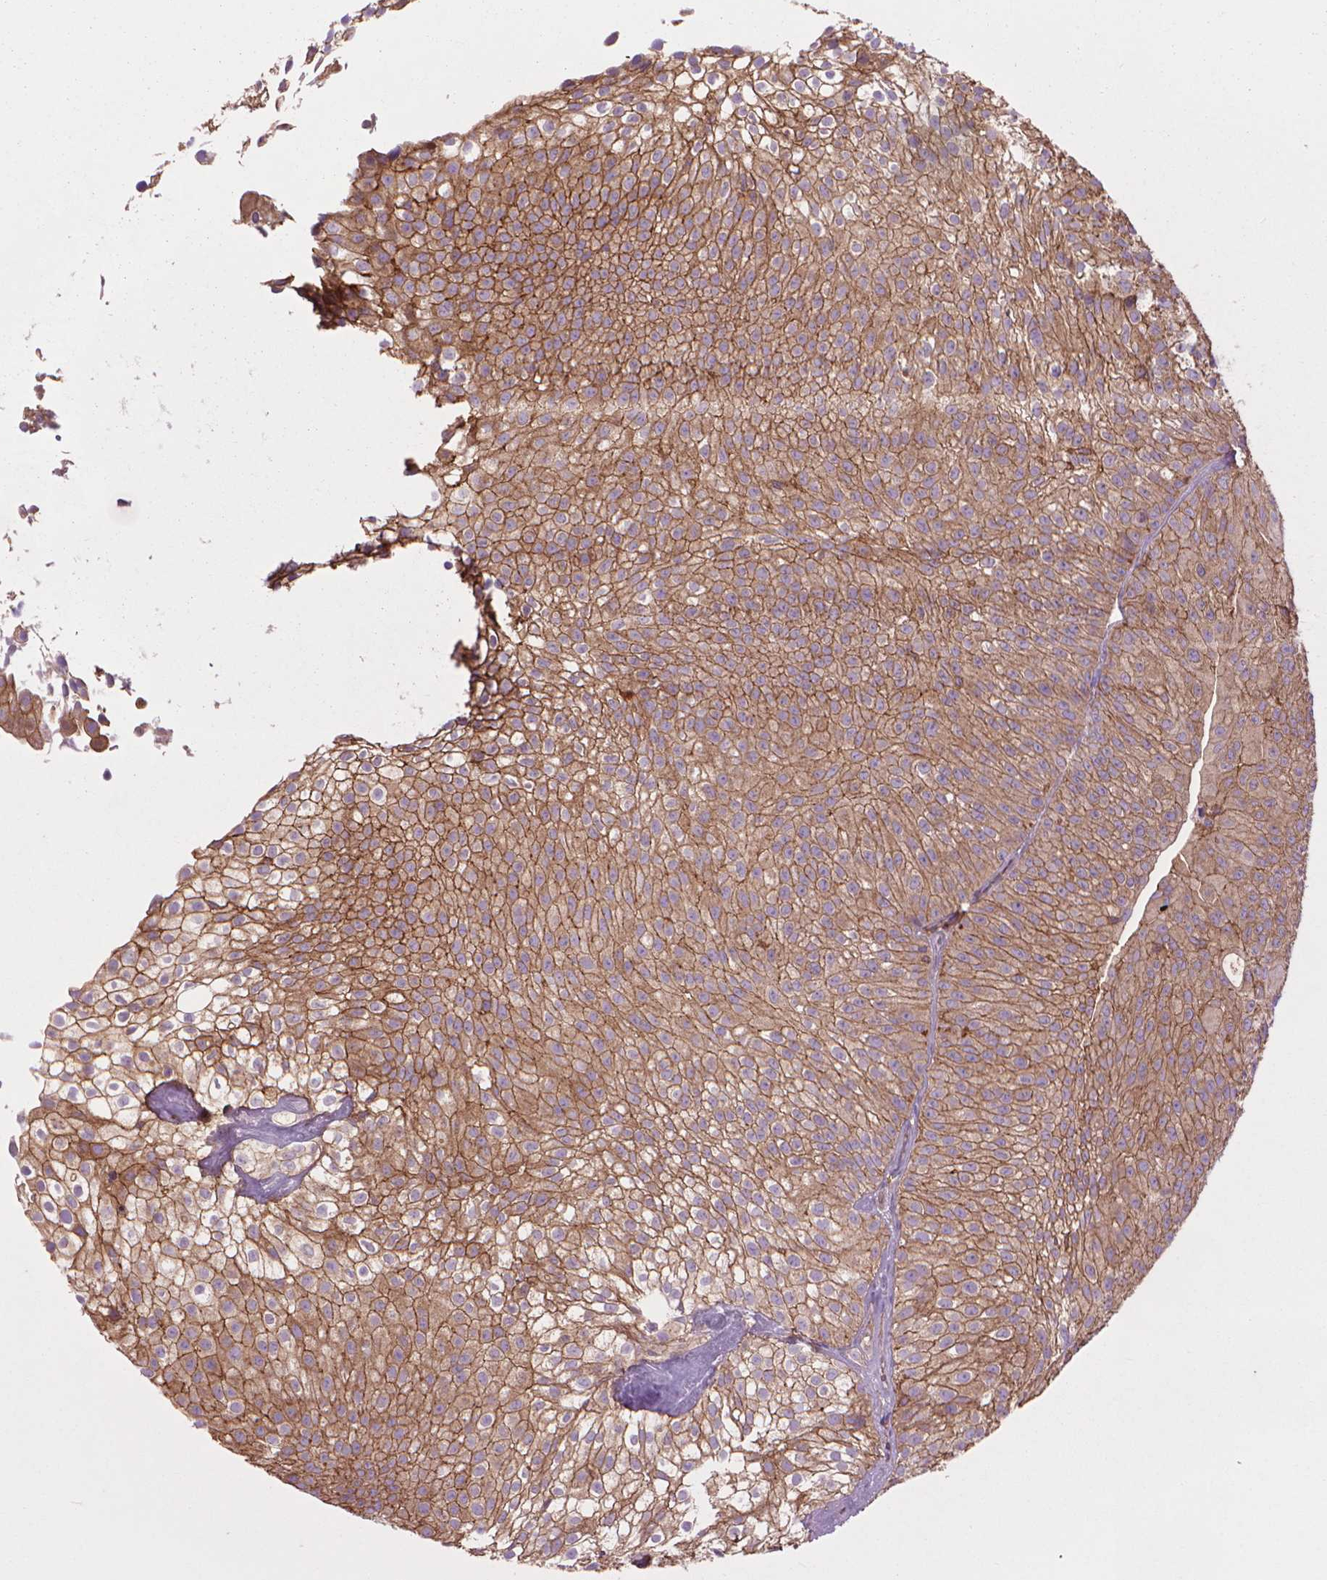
{"staining": {"intensity": "moderate", "quantity": ">75%", "location": "cytoplasmic/membranous"}, "tissue": "urothelial cancer", "cell_type": "Tumor cells", "image_type": "cancer", "snomed": [{"axis": "morphology", "description": "Urothelial carcinoma, Low grade"}, {"axis": "topography", "description": "Urinary bladder"}], "caption": "Immunohistochemical staining of human urothelial carcinoma (low-grade) exhibits medium levels of moderate cytoplasmic/membranous positivity in approximately >75% of tumor cells. (DAB (3,3'-diaminobenzidine) IHC with brightfield microscopy, high magnification).", "gene": "CORO1B", "patient": {"sex": "male", "age": 70}}